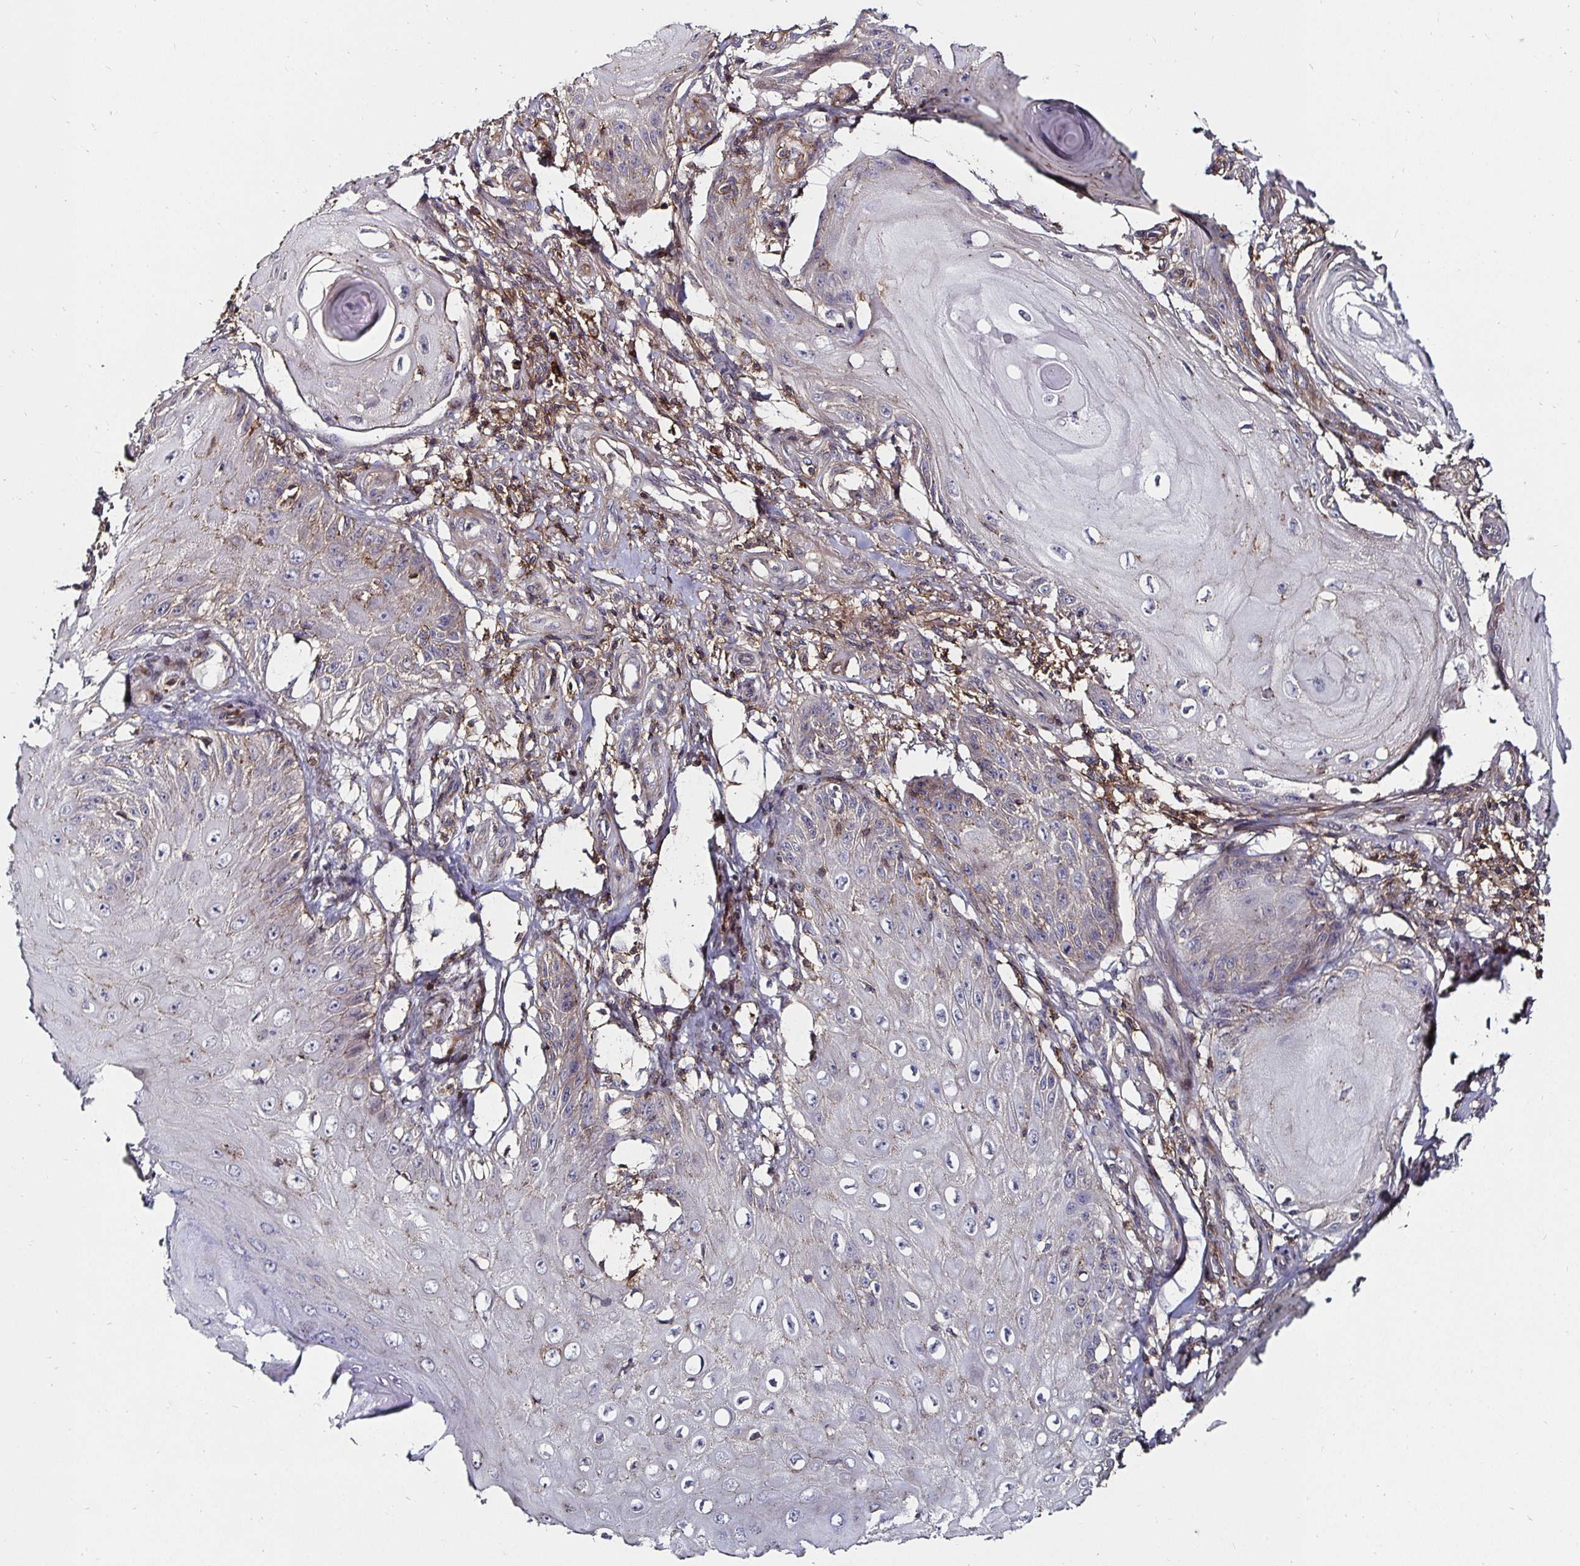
{"staining": {"intensity": "negative", "quantity": "none", "location": "none"}, "tissue": "skin cancer", "cell_type": "Tumor cells", "image_type": "cancer", "snomed": [{"axis": "morphology", "description": "Squamous cell carcinoma, NOS"}, {"axis": "topography", "description": "Skin"}], "caption": "Tumor cells are negative for protein expression in human squamous cell carcinoma (skin).", "gene": "GJA4", "patient": {"sex": "female", "age": 77}}